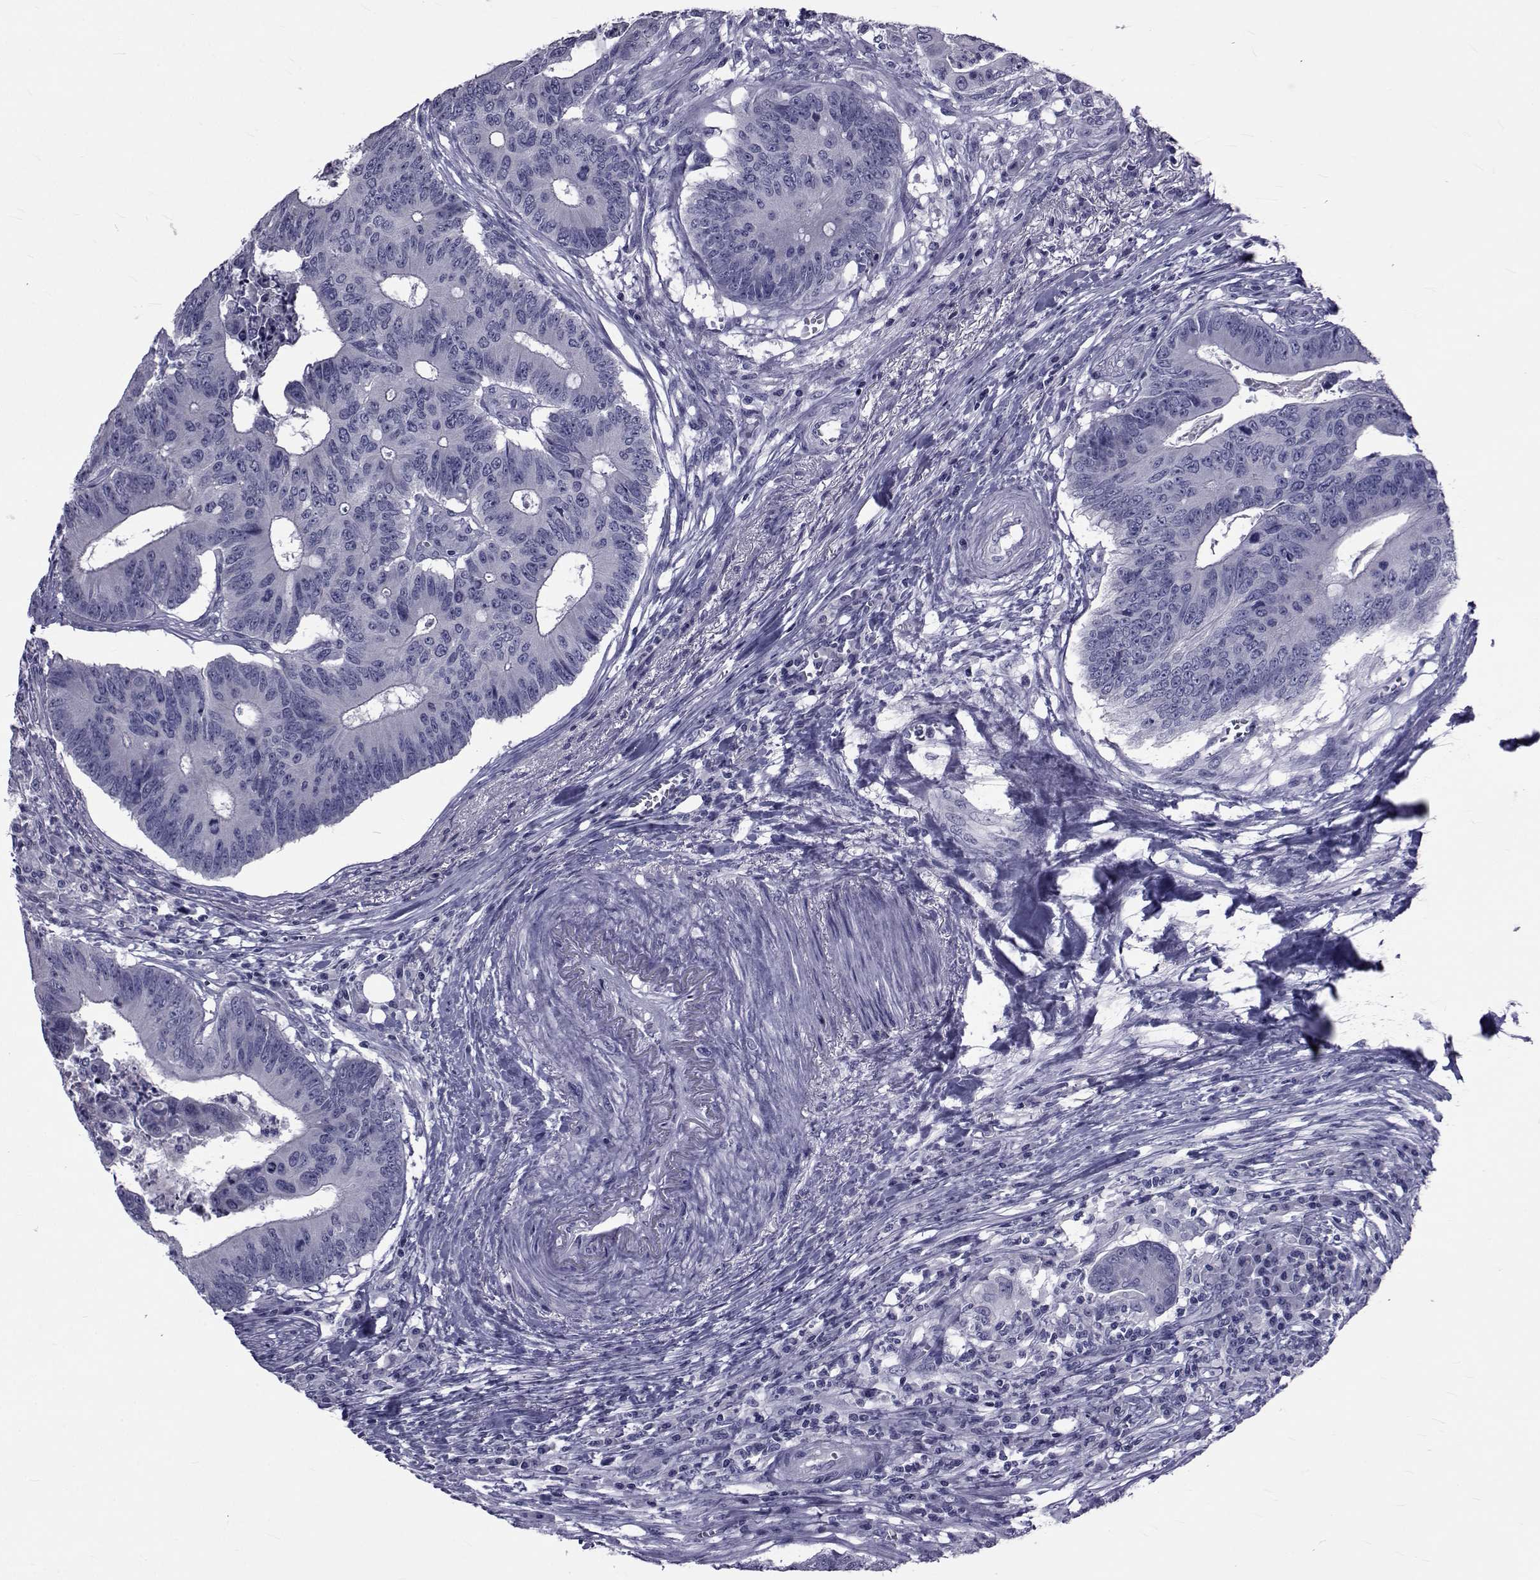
{"staining": {"intensity": "negative", "quantity": "none", "location": "none"}, "tissue": "colorectal cancer", "cell_type": "Tumor cells", "image_type": "cancer", "snomed": [{"axis": "morphology", "description": "Adenocarcinoma, NOS"}, {"axis": "topography", "description": "Colon"}], "caption": "Tumor cells show no significant expression in colorectal cancer (adenocarcinoma).", "gene": "GKAP1", "patient": {"sex": "male", "age": 84}}